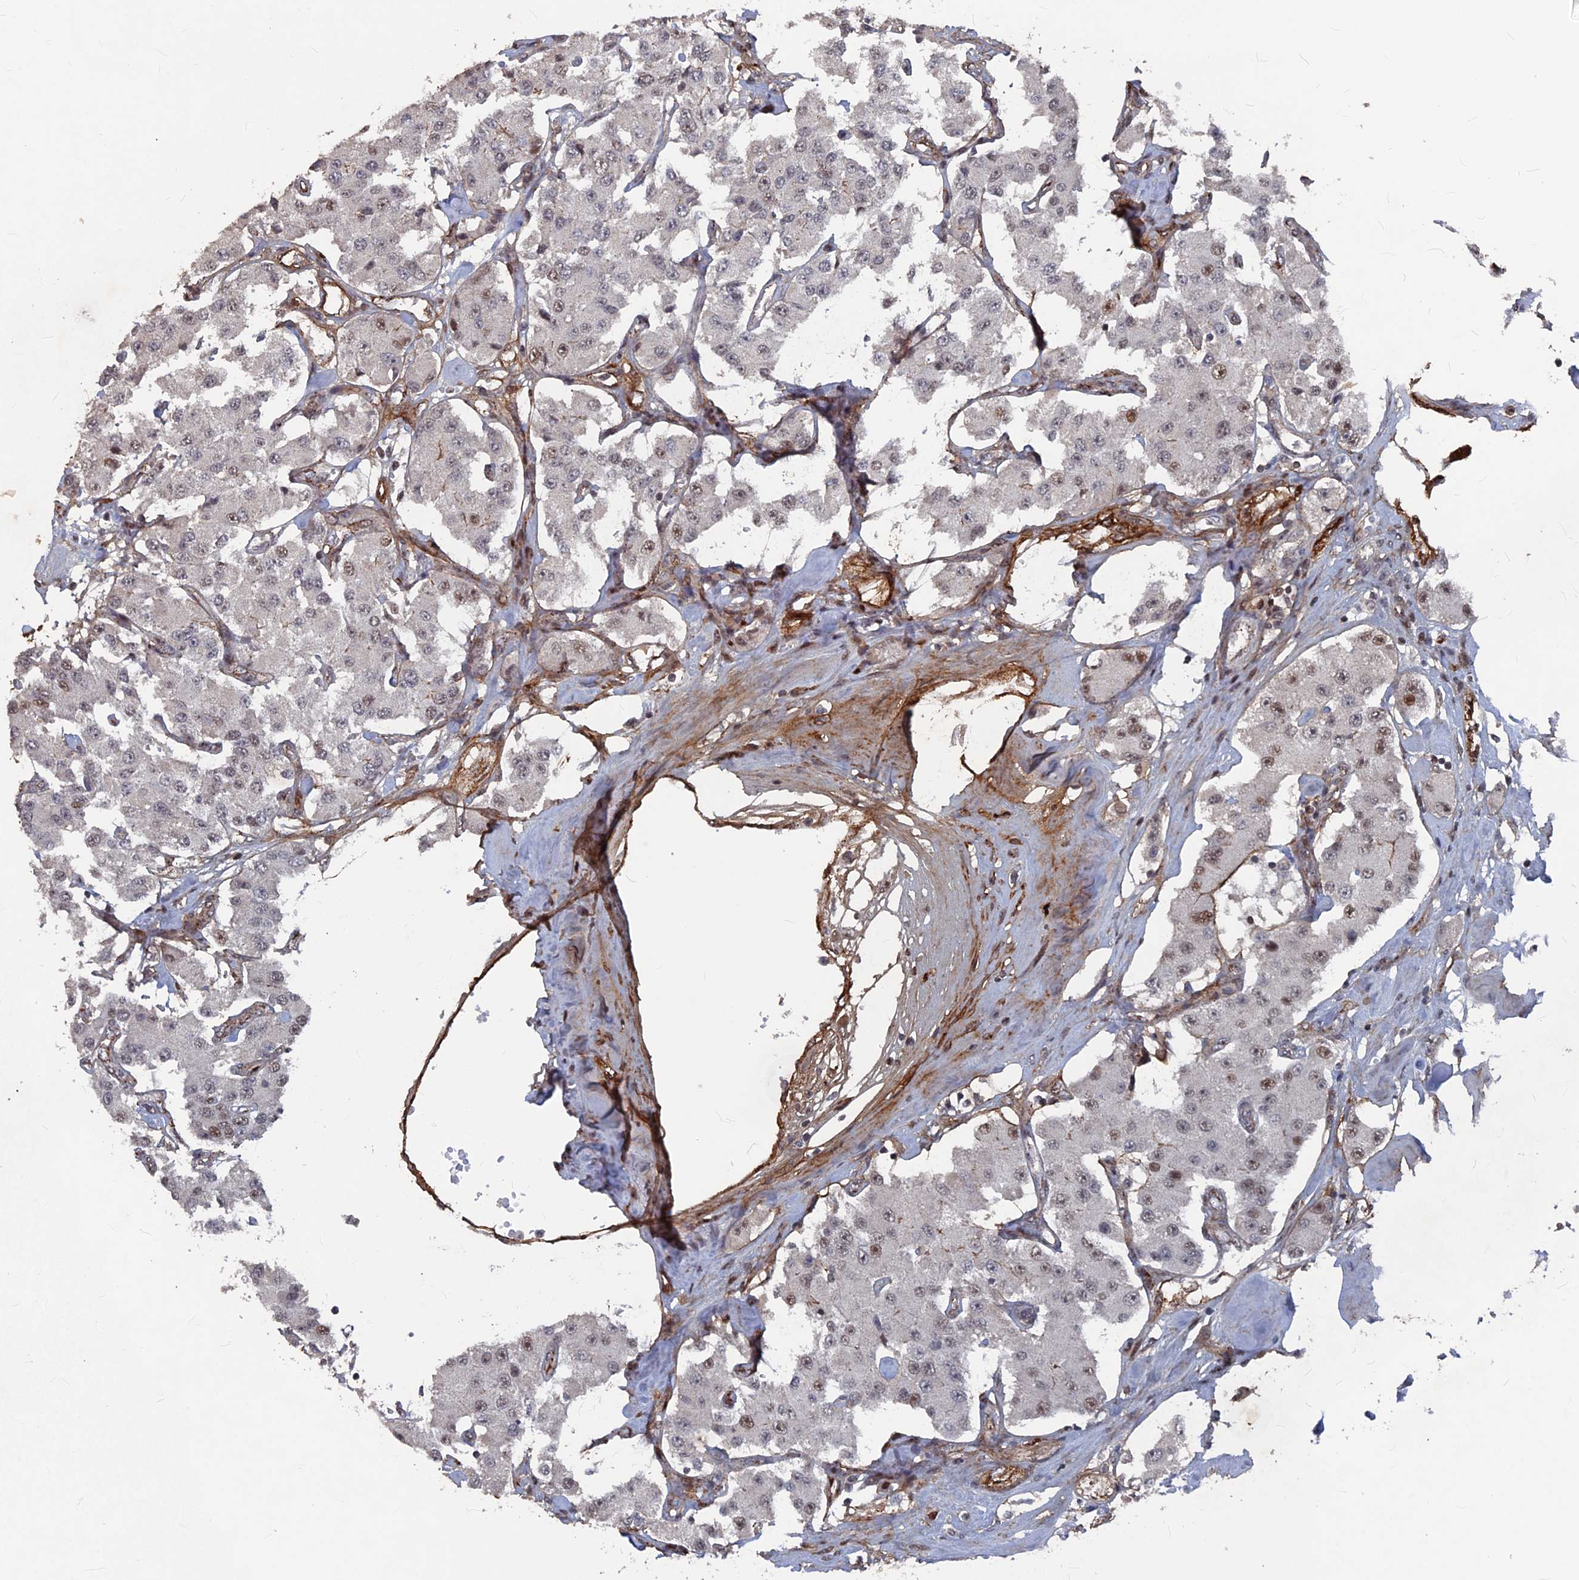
{"staining": {"intensity": "moderate", "quantity": "<25%", "location": "nuclear"}, "tissue": "carcinoid", "cell_type": "Tumor cells", "image_type": "cancer", "snomed": [{"axis": "morphology", "description": "Carcinoid, malignant, NOS"}, {"axis": "topography", "description": "Pancreas"}], "caption": "Immunohistochemical staining of malignant carcinoid reveals moderate nuclear protein expression in approximately <25% of tumor cells.", "gene": "SH3D21", "patient": {"sex": "male", "age": 41}}